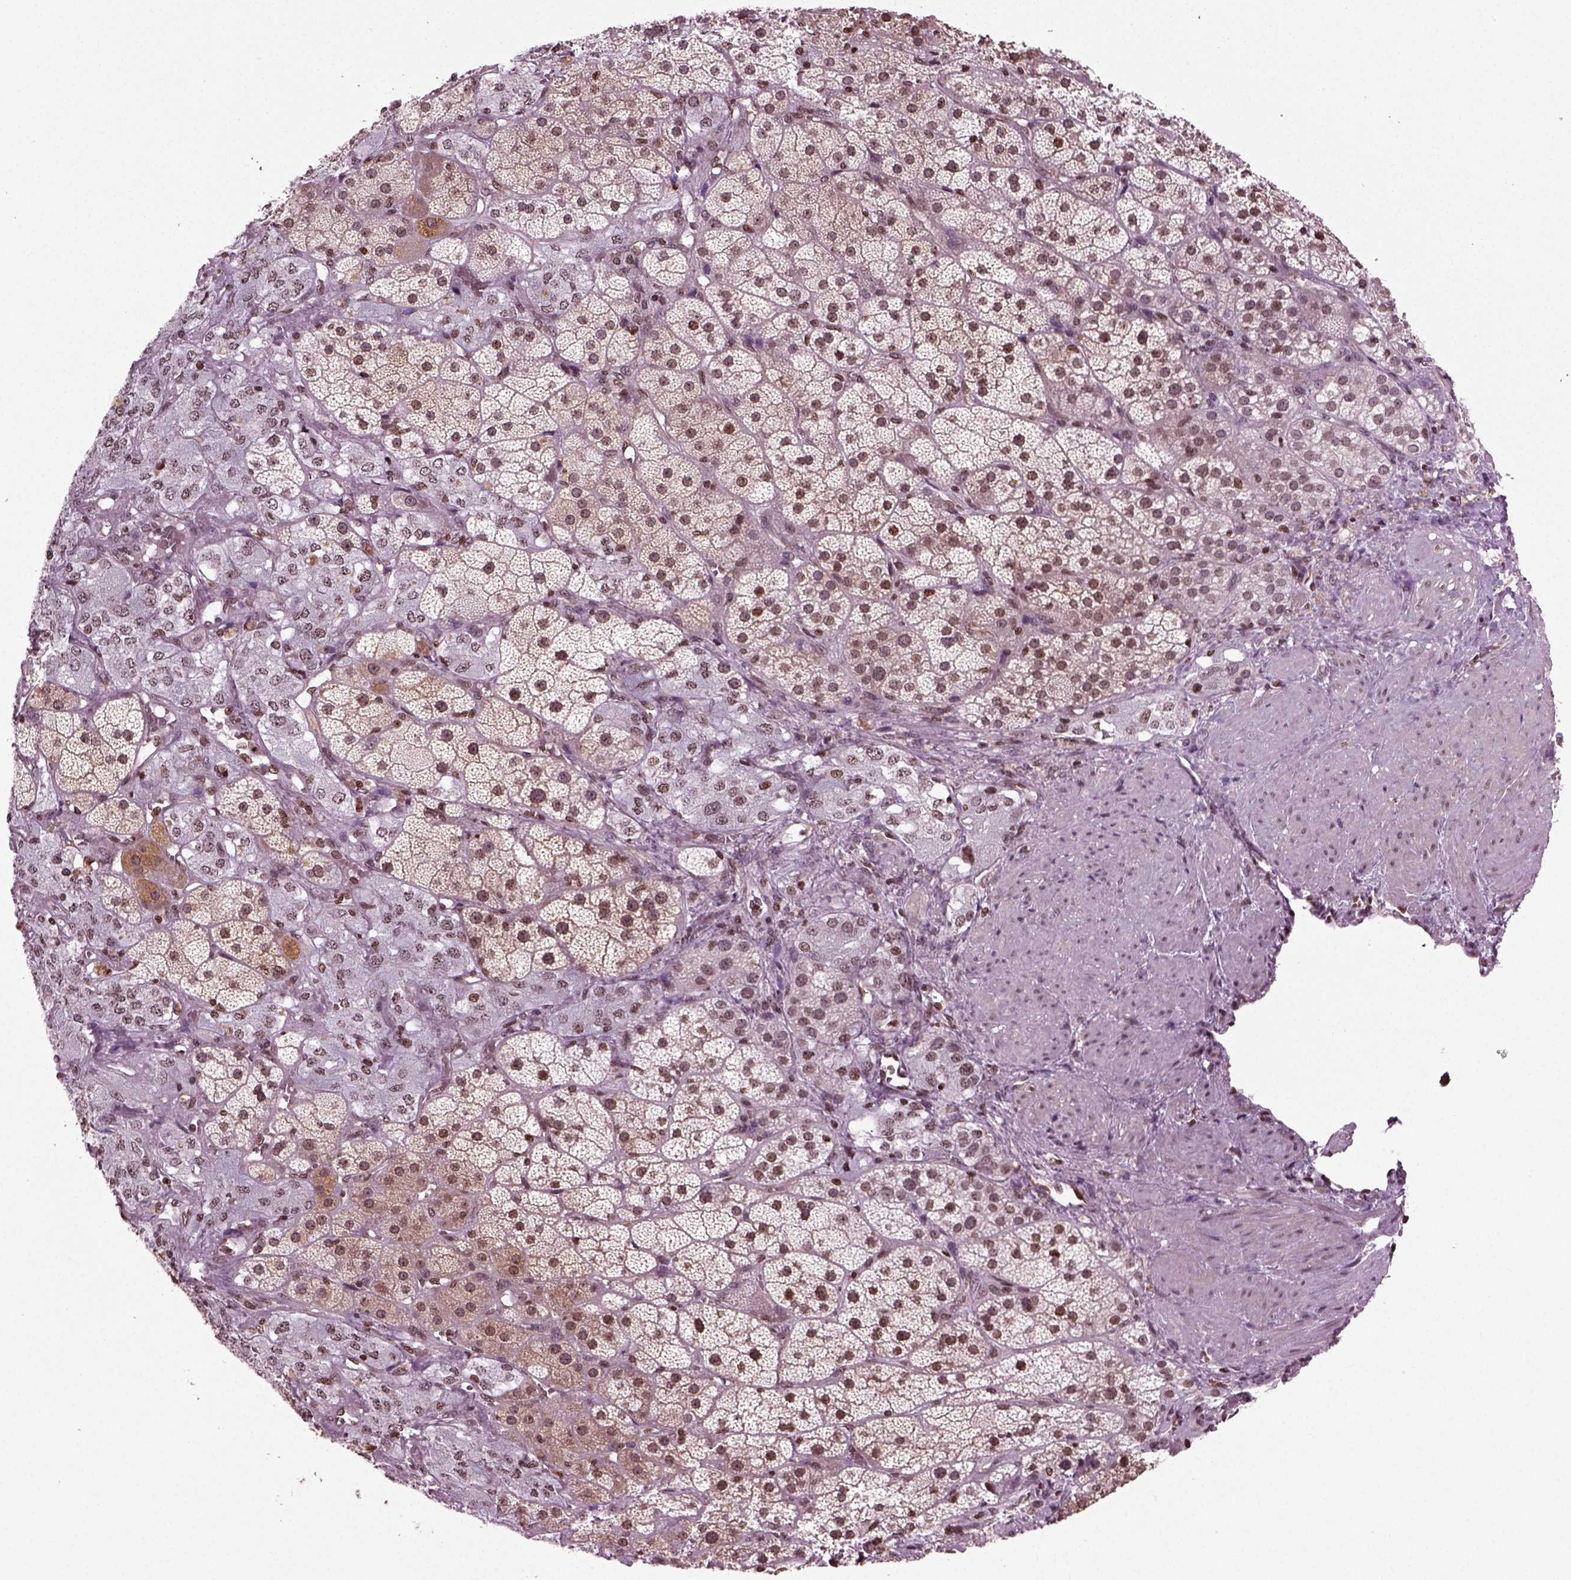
{"staining": {"intensity": "moderate", "quantity": "<25%", "location": "nuclear"}, "tissue": "adrenal gland", "cell_type": "Glandular cells", "image_type": "normal", "snomed": [{"axis": "morphology", "description": "Normal tissue, NOS"}, {"axis": "topography", "description": "Adrenal gland"}], "caption": "A micrograph showing moderate nuclear staining in approximately <25% of glandular cells in unremarkable adrenal gland, as visualized by brown immunohistochemical staining.", "gene": "HEYL", "patient": {"sex": "male", "age": 57}}